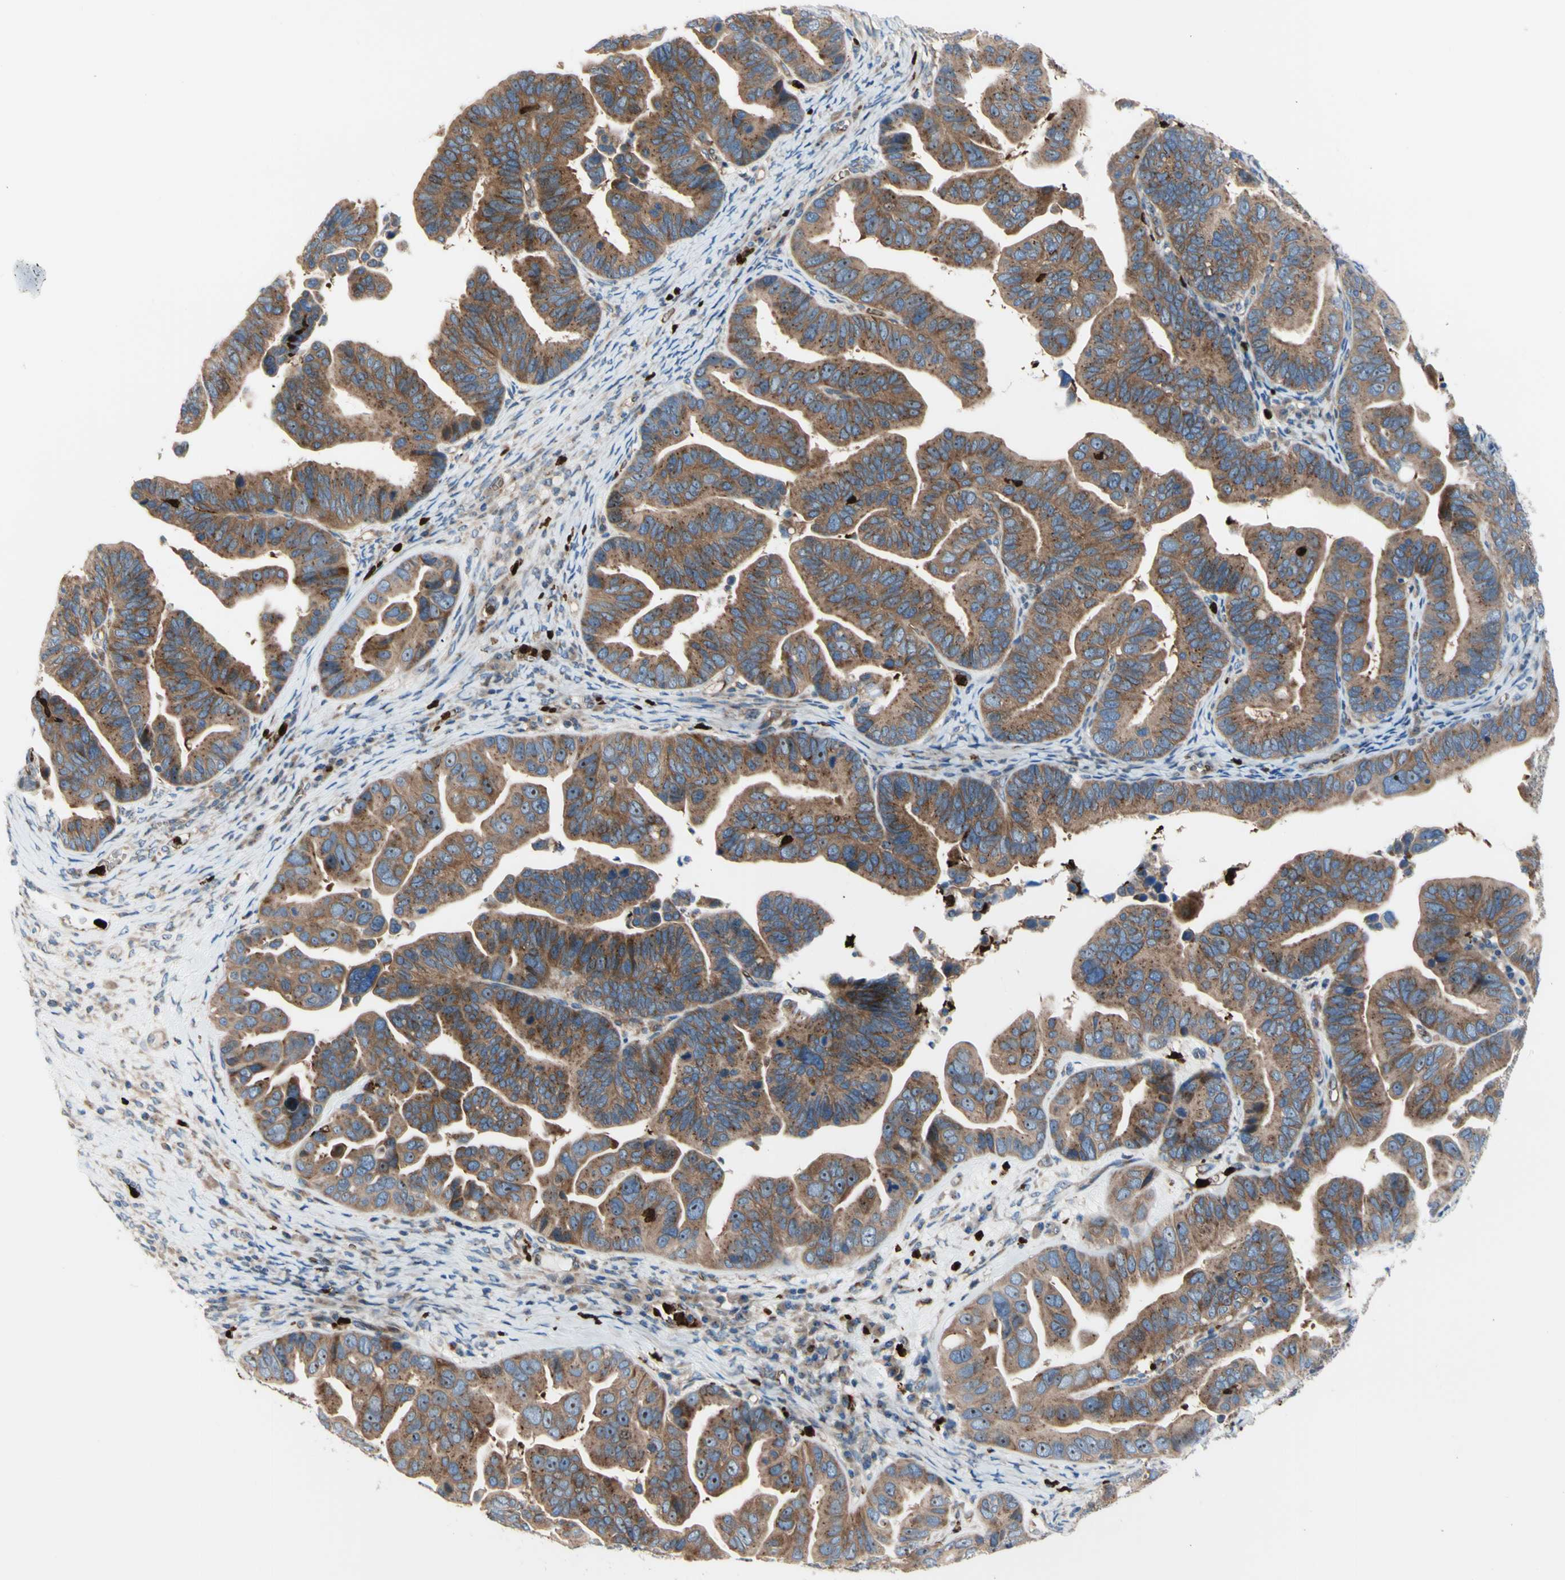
{"staining": {"intensity": "moderate", "quantity": ">75%", "location": "cytoplasmic/membranous,nuclear"}, "tissue": "ovarian cancer", "cell_type": "Tumor cells", "image_type": "cancer", "snomed": [{"axis": "morphology", "description": "Cystadenocarcinoma, serous, NOS"}, {"axis": "topography", "description": "Ovary"}], "caption": "Tumor cells reveal moderate cytoplasmic/membranous and nuclear positivity in about >75% of cells in ovarian serous cystadenocarcinoma.", "gene": "USP9X", "patient": {"sex": "female", "age": 56}}